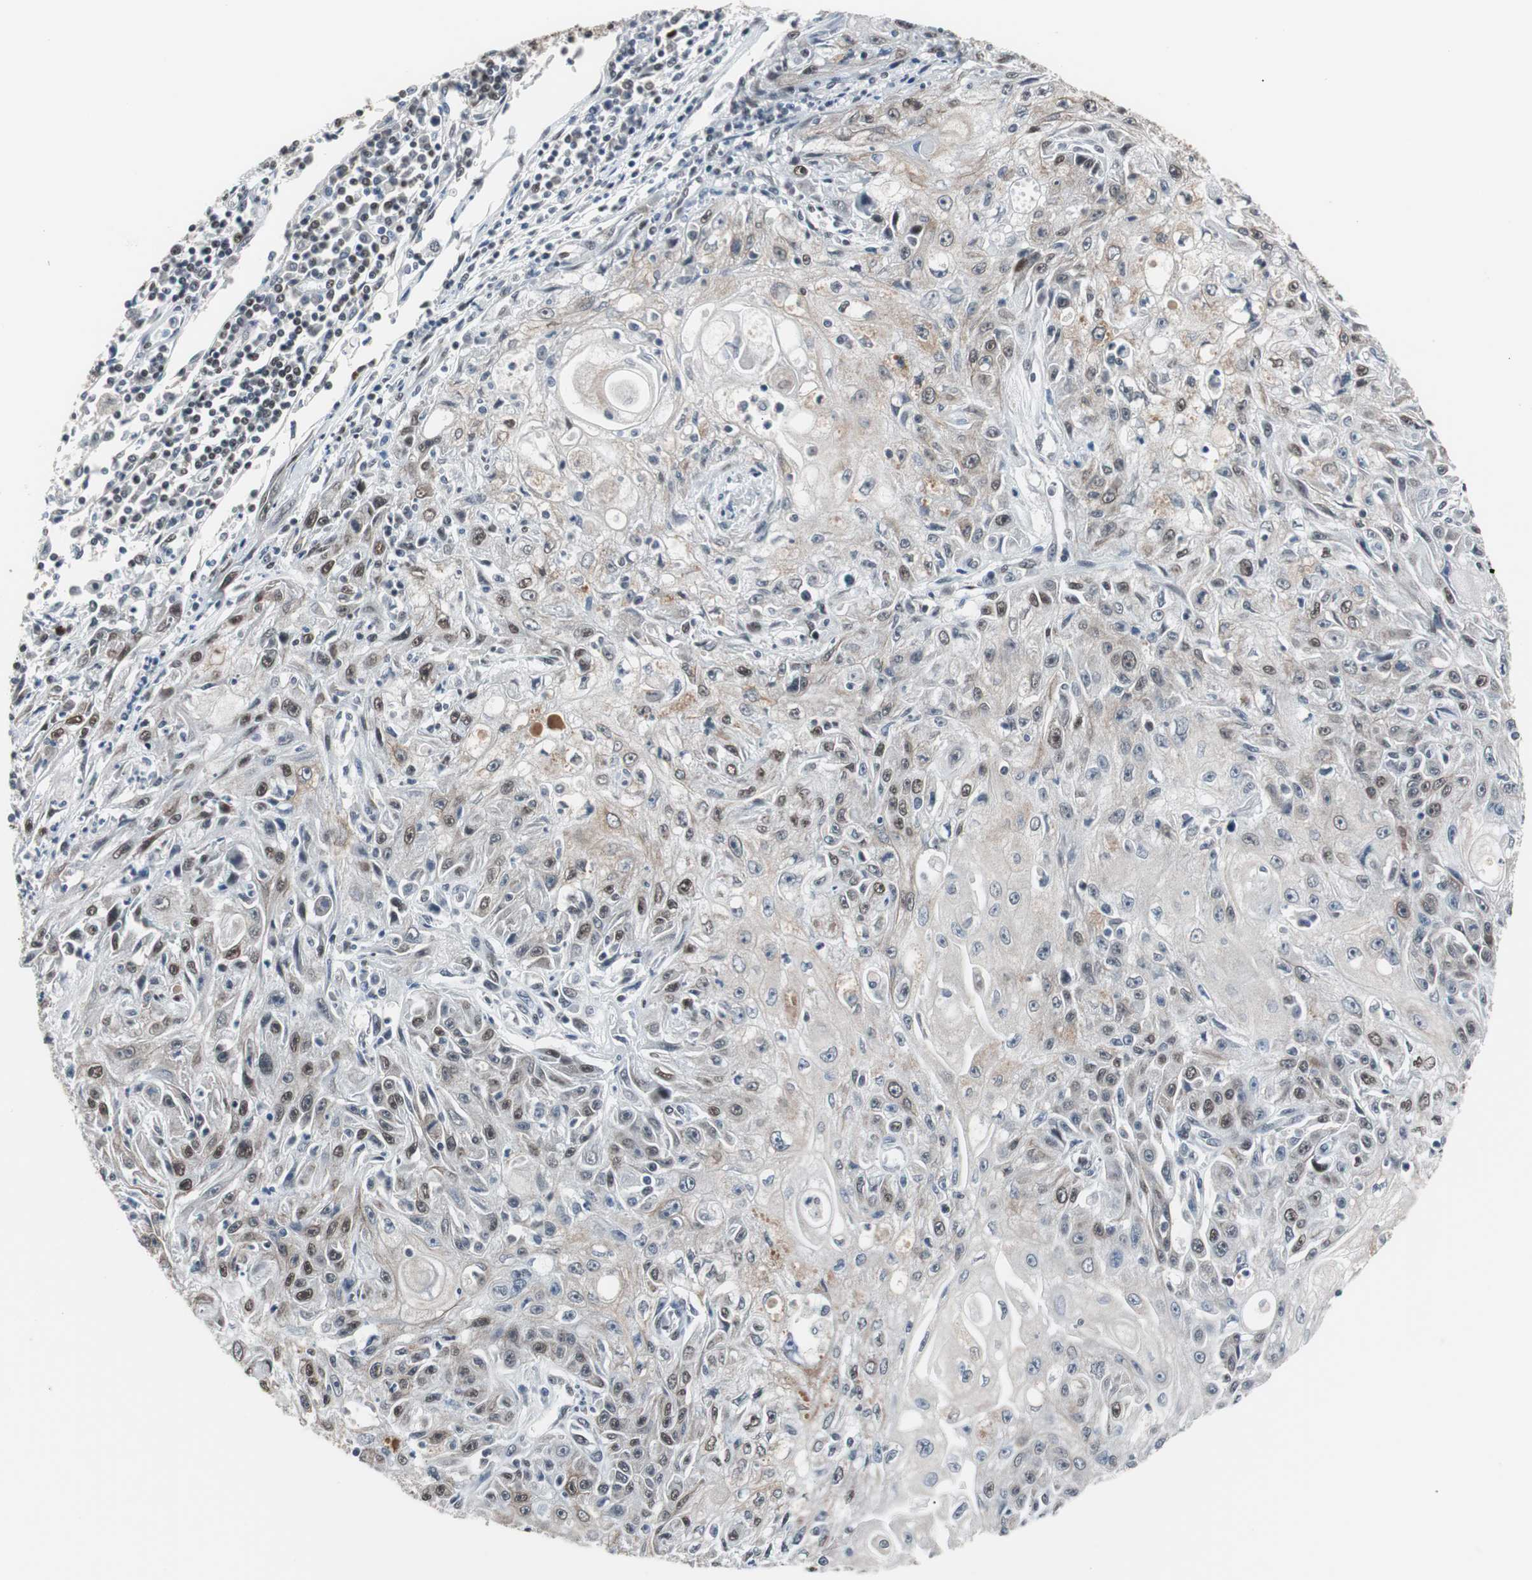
{"staining": {"intensity": "moderate", "quantity": ">75%", "location": "cytoplasmic/membranous,nuclear"}, "tissue": "skin cancer", "cell_type": "Tumor cells", "image_type": "cancer", "snomed": [{"axis": "morphology", "description": "Squamous cell carcinoma, NOS"}, {"axis": "topography", "description": "Skin"}], "caption": "Skin cancer stained with a brown dye shows moderate cytoplasmic/membranous and nuclear positive staining in approximately >75% of tumor cells.", "gene": "TAF7", "patient": {"sex": "male", "age": 75}}